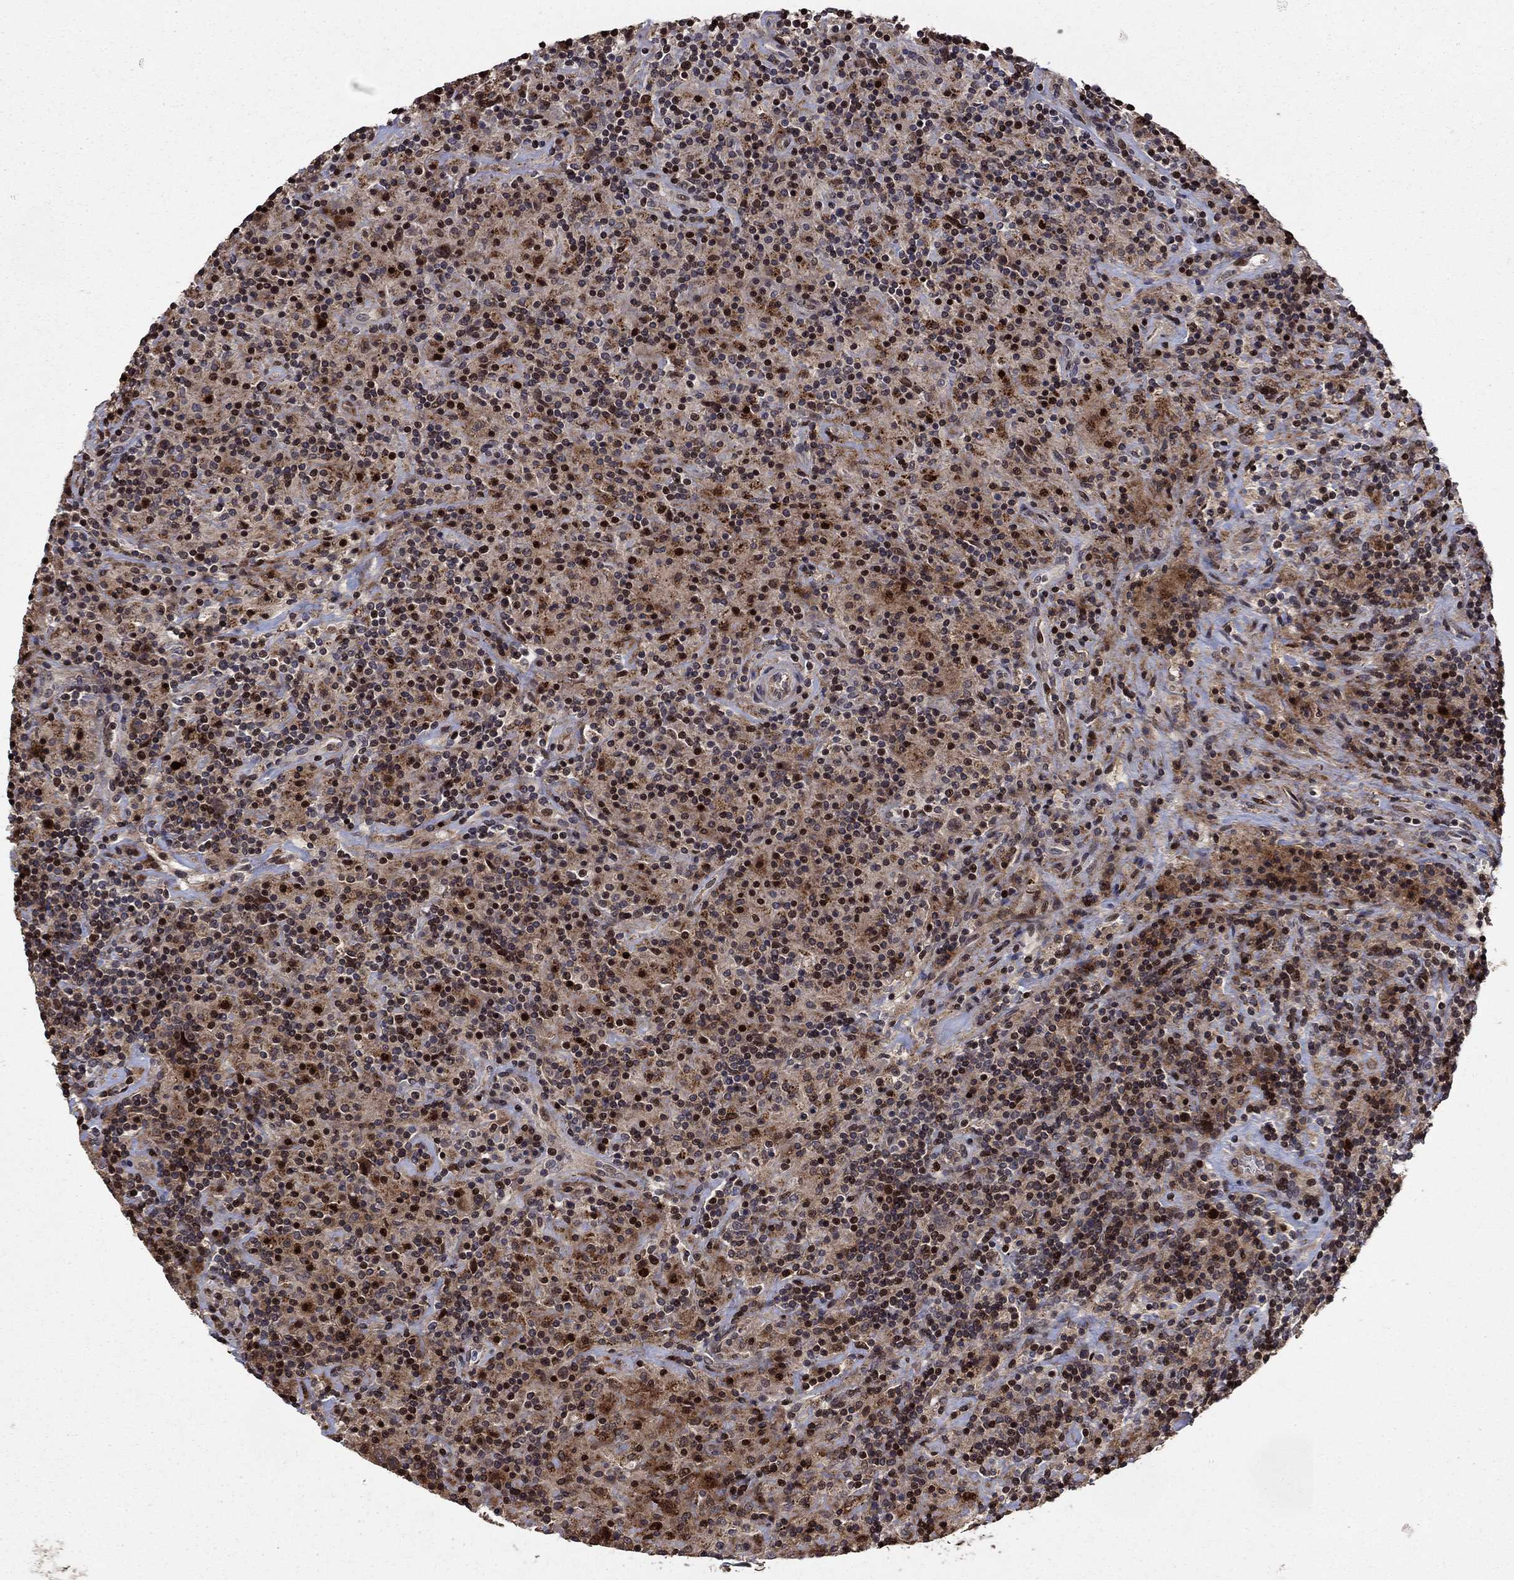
{"staining": {"intensity": "strong", "quantity": "25%-75%", "location": "nuclear"}, "tissue": "lymphoma", "cell_type": "Tumor cells", "image_type": "cancer", "snomed": [{"axis": "morphology", "description": "Hodgkin's disease, NOS"}, {"axis": "topography", "description": "Lymph node"}], "caption": "Hodgkin's disease stained for a protein (brown) exhibits strong nuclear positive staining in approximately 25%-75% of tumor cells.", "gene": "LPCAT4", "patient": {"sex": "male", "age": 70}}